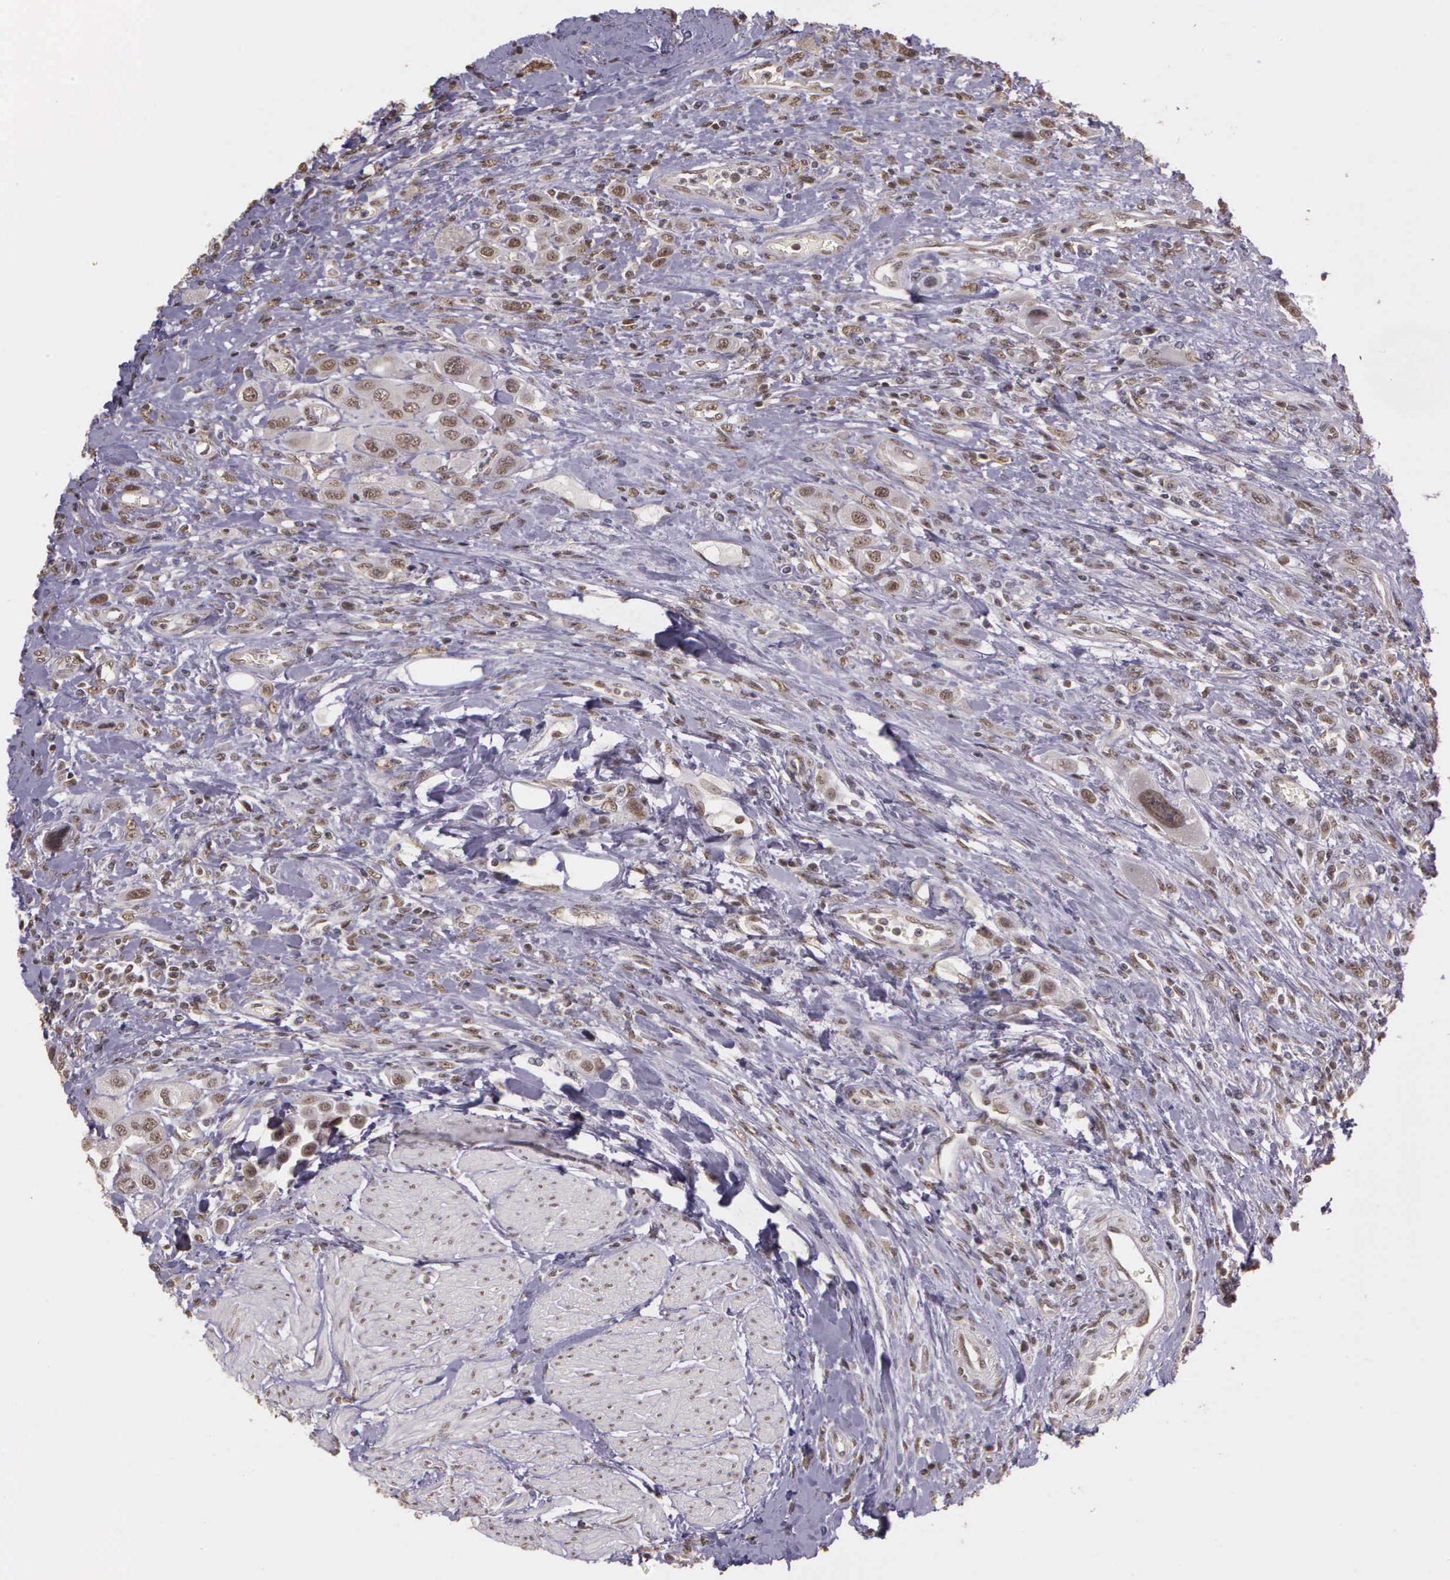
{"staining": {"intensity": "weak", "quantity": "25%-75%", "location": "nuclear"}, "tissue": "urothelial cancer", "cell_type": "Tumor cells", "image_type": "cancer", "snomed": [{"axis": "morphology", "description": "Urothelial carcinoma, High grade"}, {"axis": "topography", "description": "Urinary bladder"}], "caption": "IHC (DAB (3,3'-diaminobenzidine)) staining of urothelial cancer demonstrates weak nuclear protein positivity in approximately 25%-75% of tumor cells. The staining is performed using DAB brown chromogen to label protein expression. The nuclei are counter-stained blue using hematoxylin.", "gene": "ARMCX5", "patient": {"sex": "male", "age": 50}}